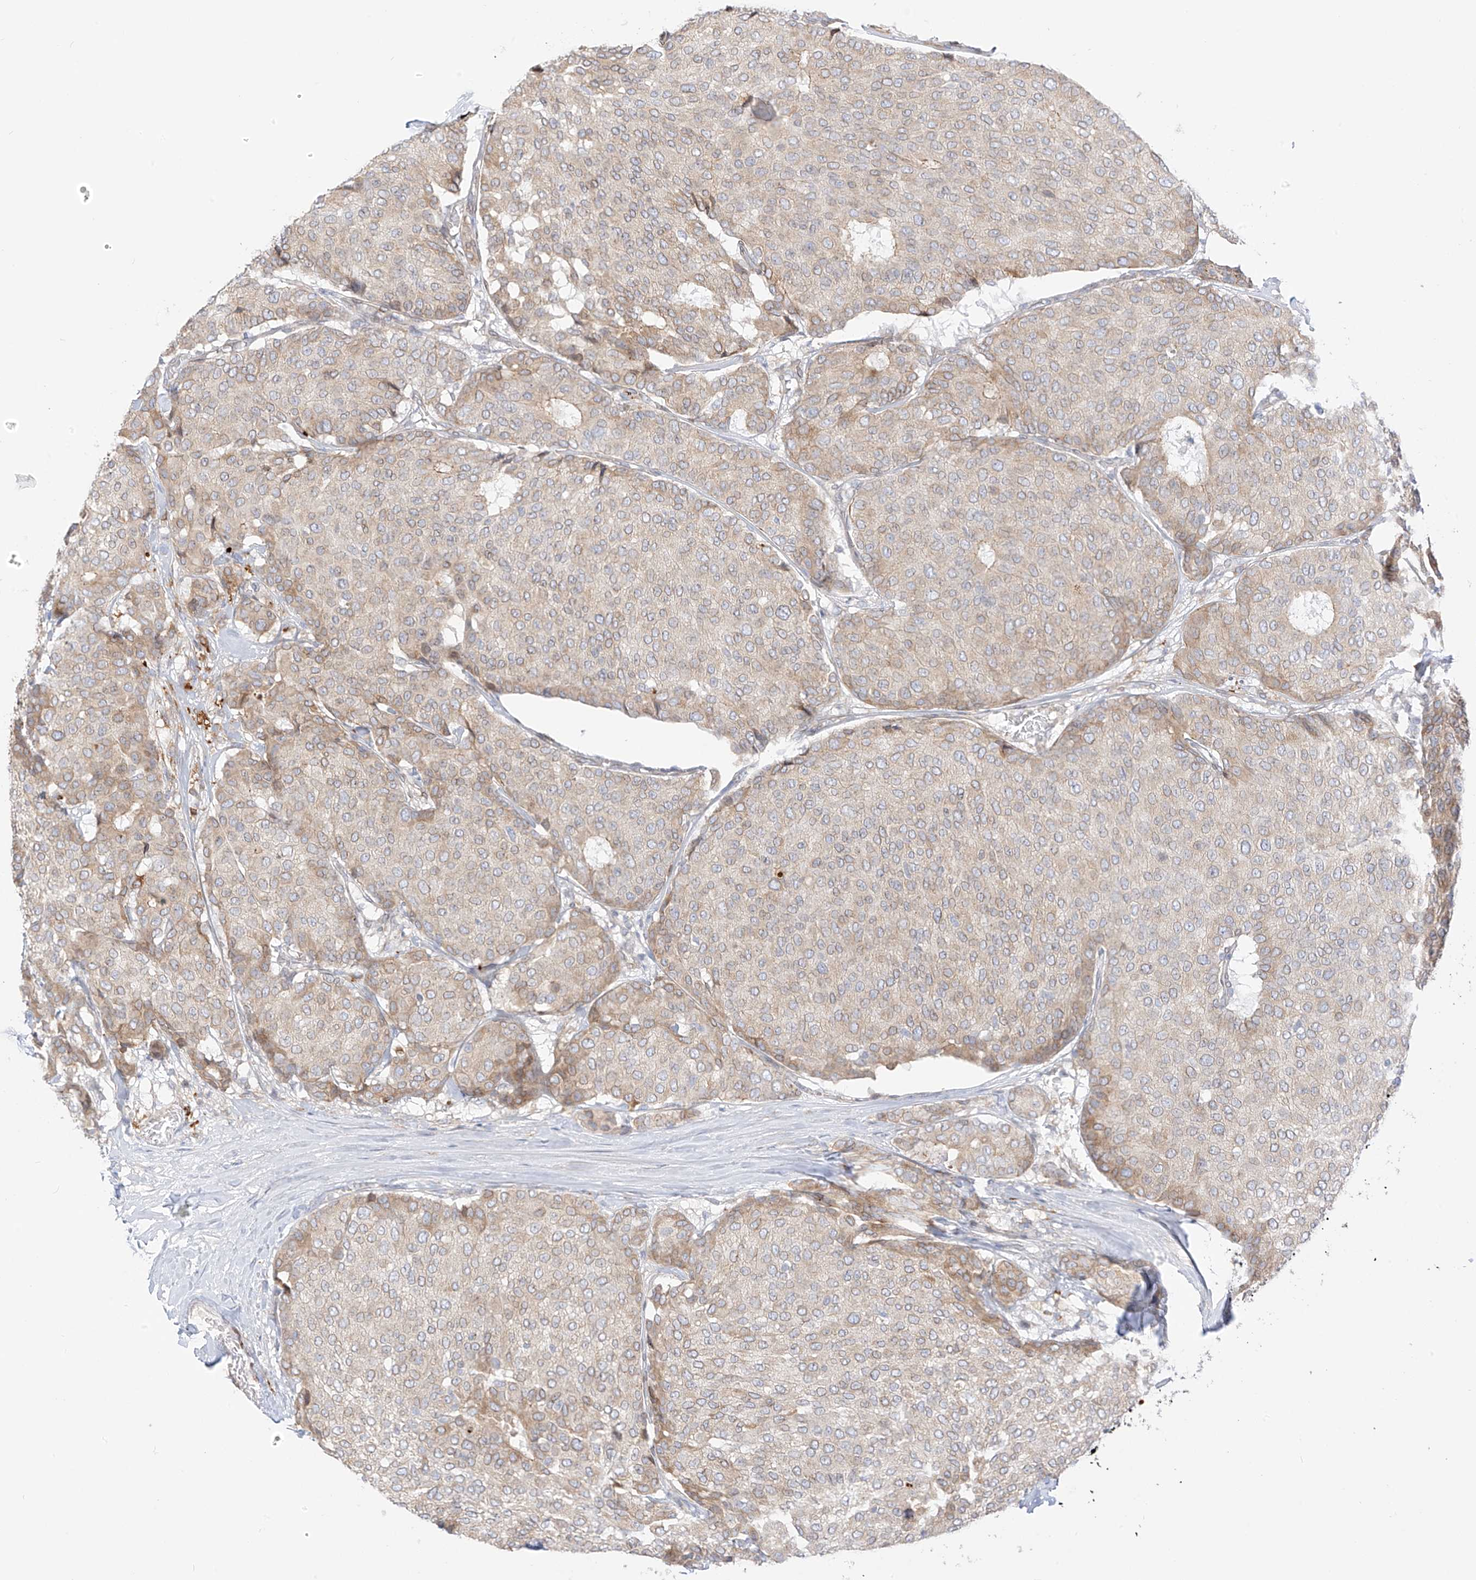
{"staining": {"intensity": "weak", "quantity": "25%-75%", "location": "cytoplasmic/membranous"}, "tissue": "breast cancer", "cell_type": "Tumor cells", "image_type": "cancer", "snomed": [{"axis": "morphology", "description": "Duct carcinoma"}, {"axis": "topography", "description": "Breast"}], "caption": "Breast cancer (infiltrating ductal carcinoma) stained for a protein (brown) demonstrates weak cytoplasmic/membranous positive expression in approximately 25%-75% of tumor cells.", "gene": "PCYOX1", "patient": {"sex": "female", "age": 75}}